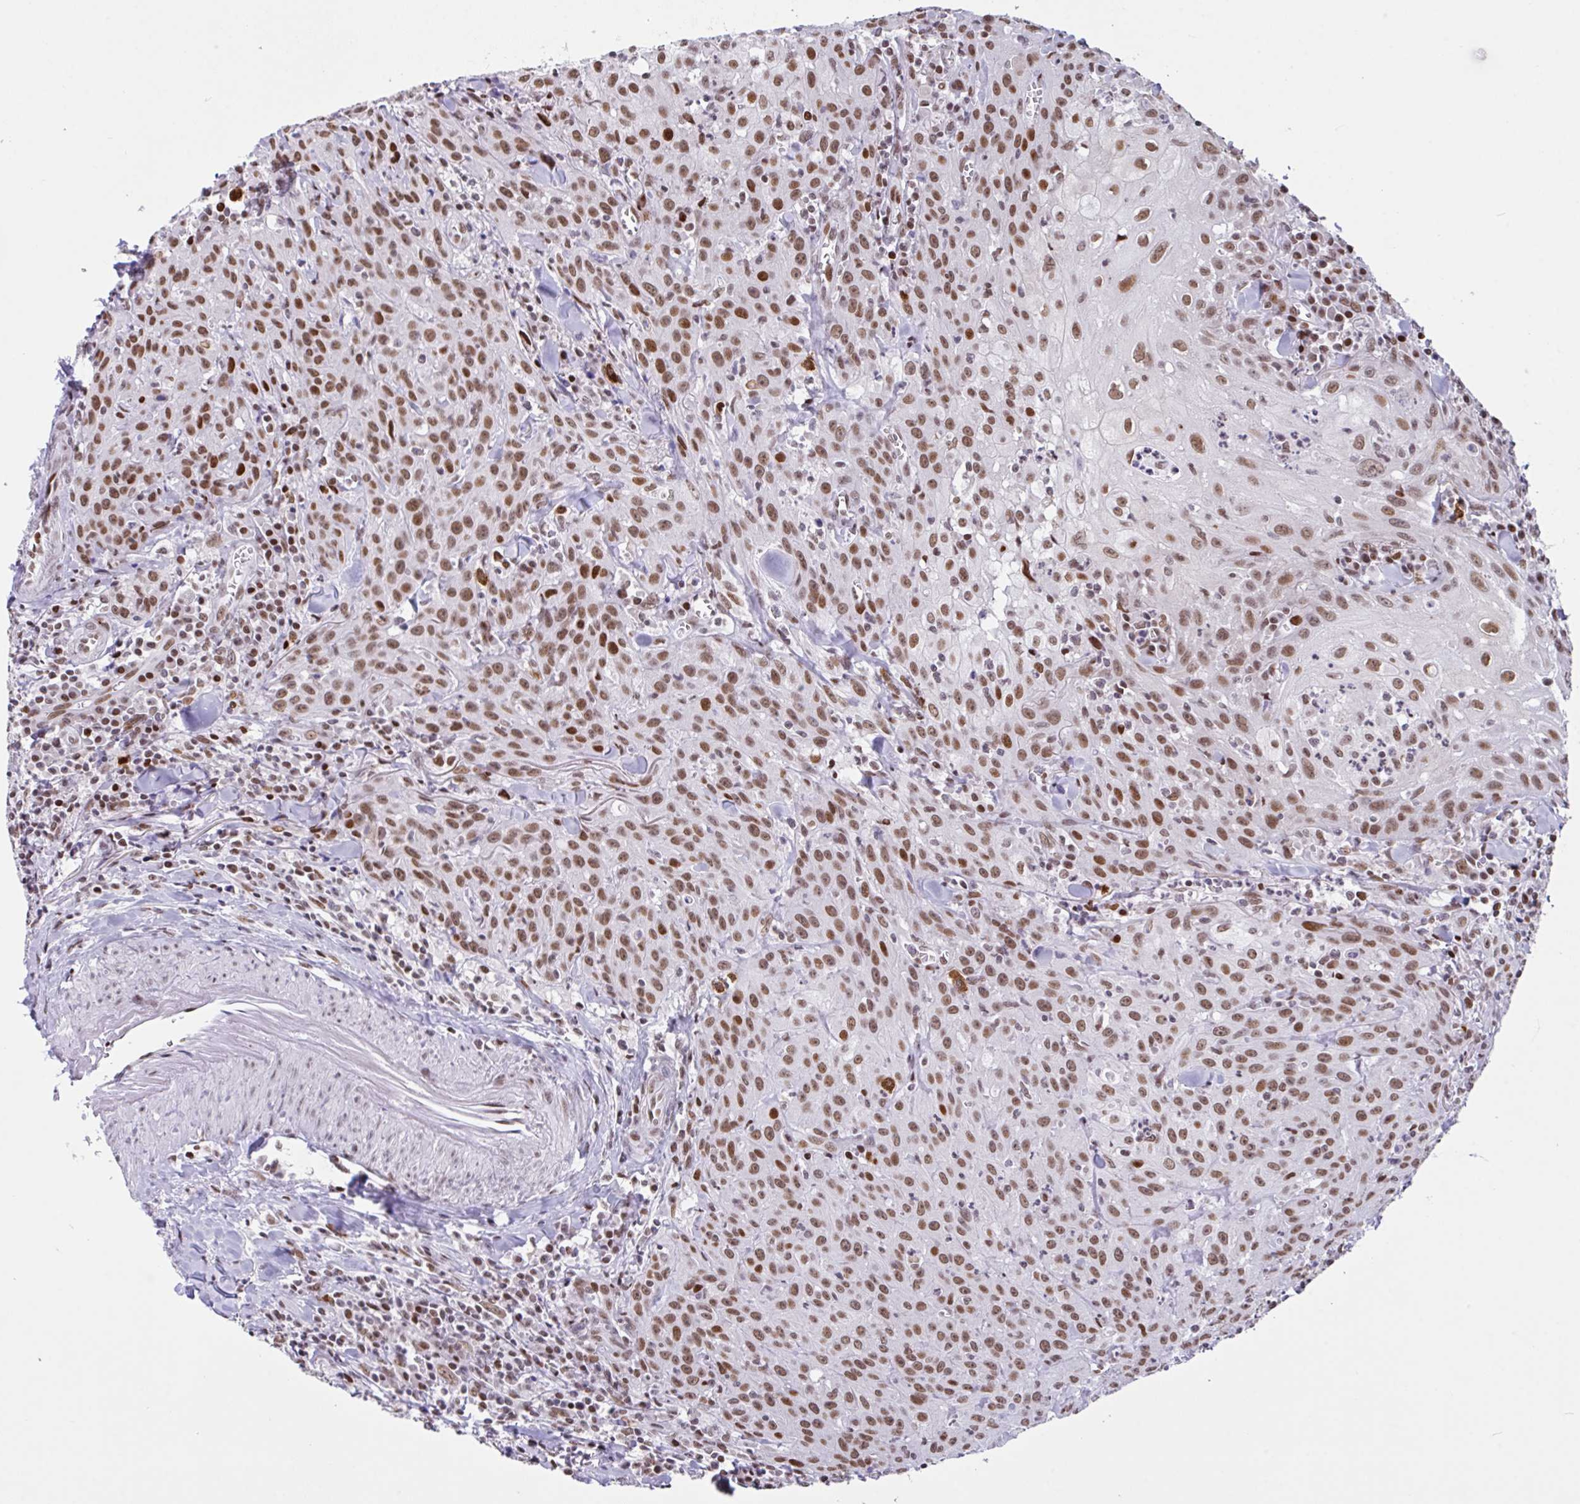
{"staining": {"intensity": "moderate", "quantity": ">75%", "location": "nuclear"}, "tissue": "head and neck cancer", "cell_type": "Tumor cells", "image_type": "cancer", "snomed": [{"axis": "morphology", "description": "Normal tissue, NOS"}, {"axis": "morphology", "description": "Squamous cell carcinoma, NOS"}, {"axis": "topography", "description": "Oral tissue"}, {"axis": "topography", "description": "Head-Neck"}], "caption": "Immunohistochemical staining of head and neck cancer (squamous cell carcinoma) reveals medium levels of moderate nuclear protein staining in approximately >75% of tumor cells. The protein of interest is shown in brown color, while the nuclei are stained blue.", "gene": "CLP1", "patient": {"sex": "female", "age": 70}}